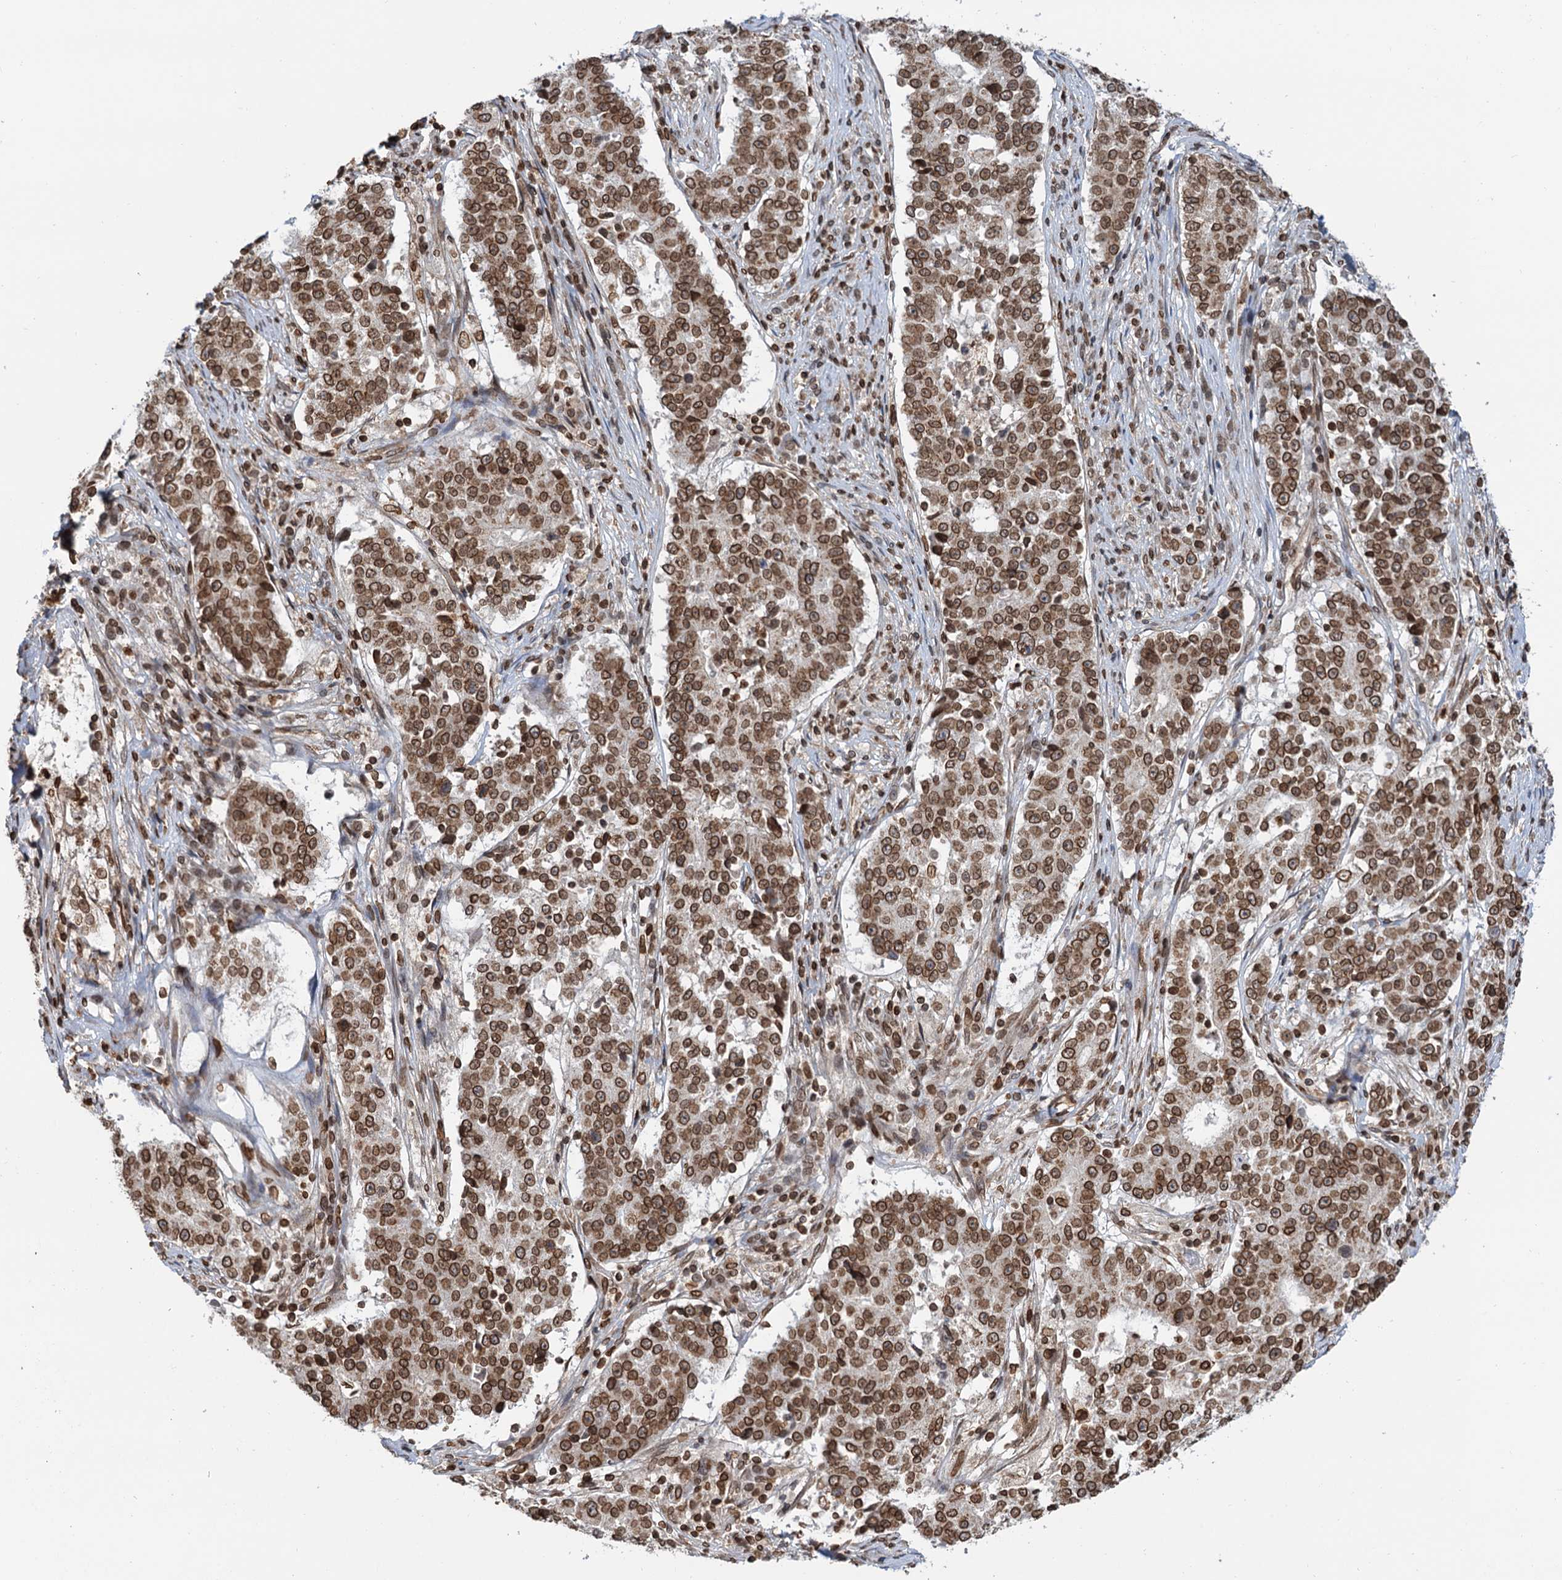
{"staining": {"intensity": "strong", "quantity": ">75%", "location": "nuclear"}, "tissue": "stomach cancer", "cell_type": "Tumor cells", "image_type": "cancer", "snomed": [{"axis": "morphology", "description": "Adenocarcinoma, NOS"}, {"axis": "topography", "description": "Stomach"}], "caption": "The image exhibits a brown stain indicating the presence of a protein in the nuclear of tumor cells in stomach adenocarcinoma.", "gene": "ZC3H13", "patient": {"sex": "male", "age": 59}}